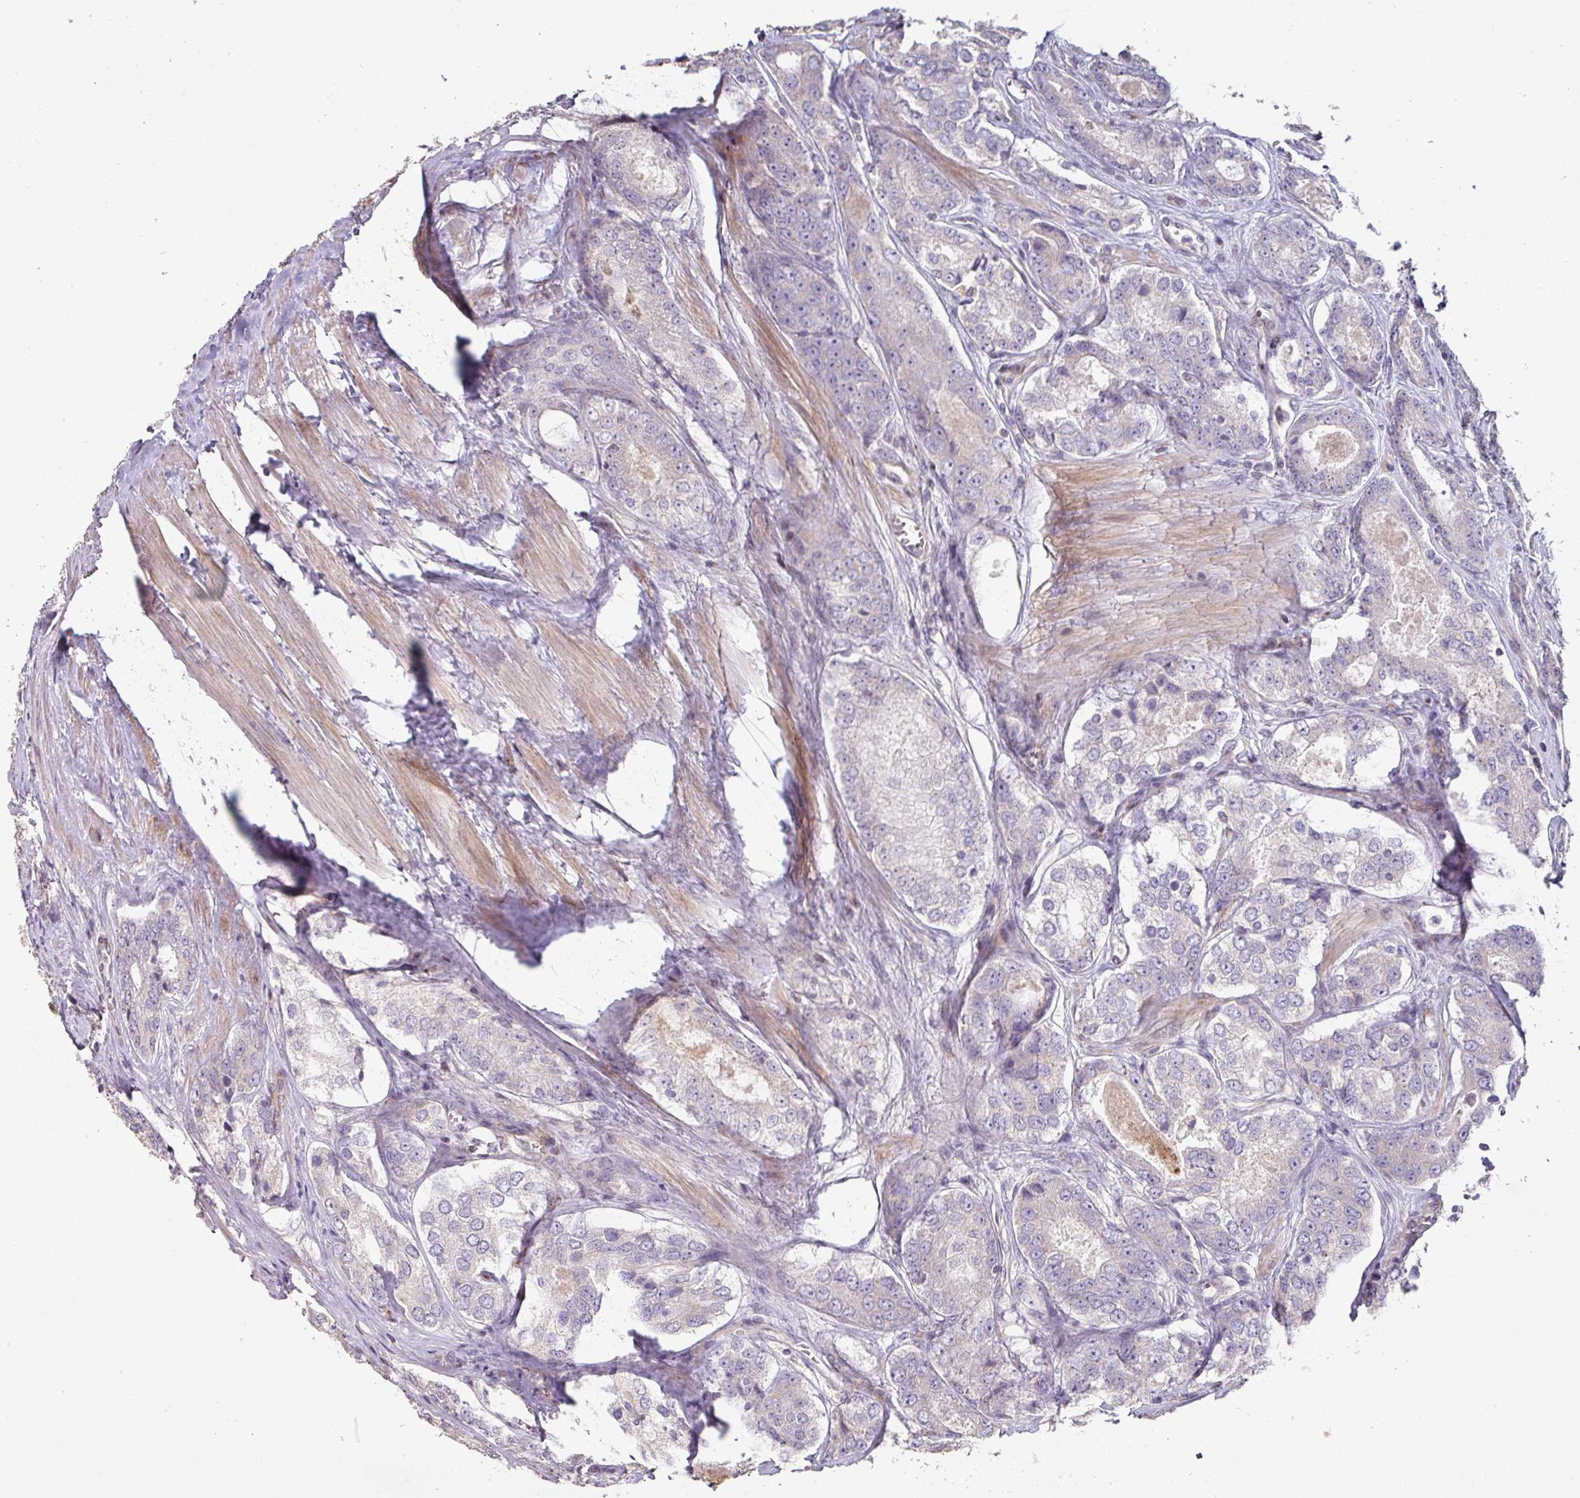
{"staining": {"intensity": "negative", "quantity": "none", "location": "none"}, "tissue": "prostate cancer", "cell_type": "Tumor cells", "image_type": "cancer", "snomed": [{"axis": "morphology", "description": "Adenocarcinoma, Low grade"}, {"axis": "topography", "description": "Prostate"}], "caption": "A photomicrograph of human prostate cancer (low-grade adenocarcinoma) is negative for staining in tumor cells.", "gene": "RPL23A", "patient": {"sex": "male", "age": 68}}